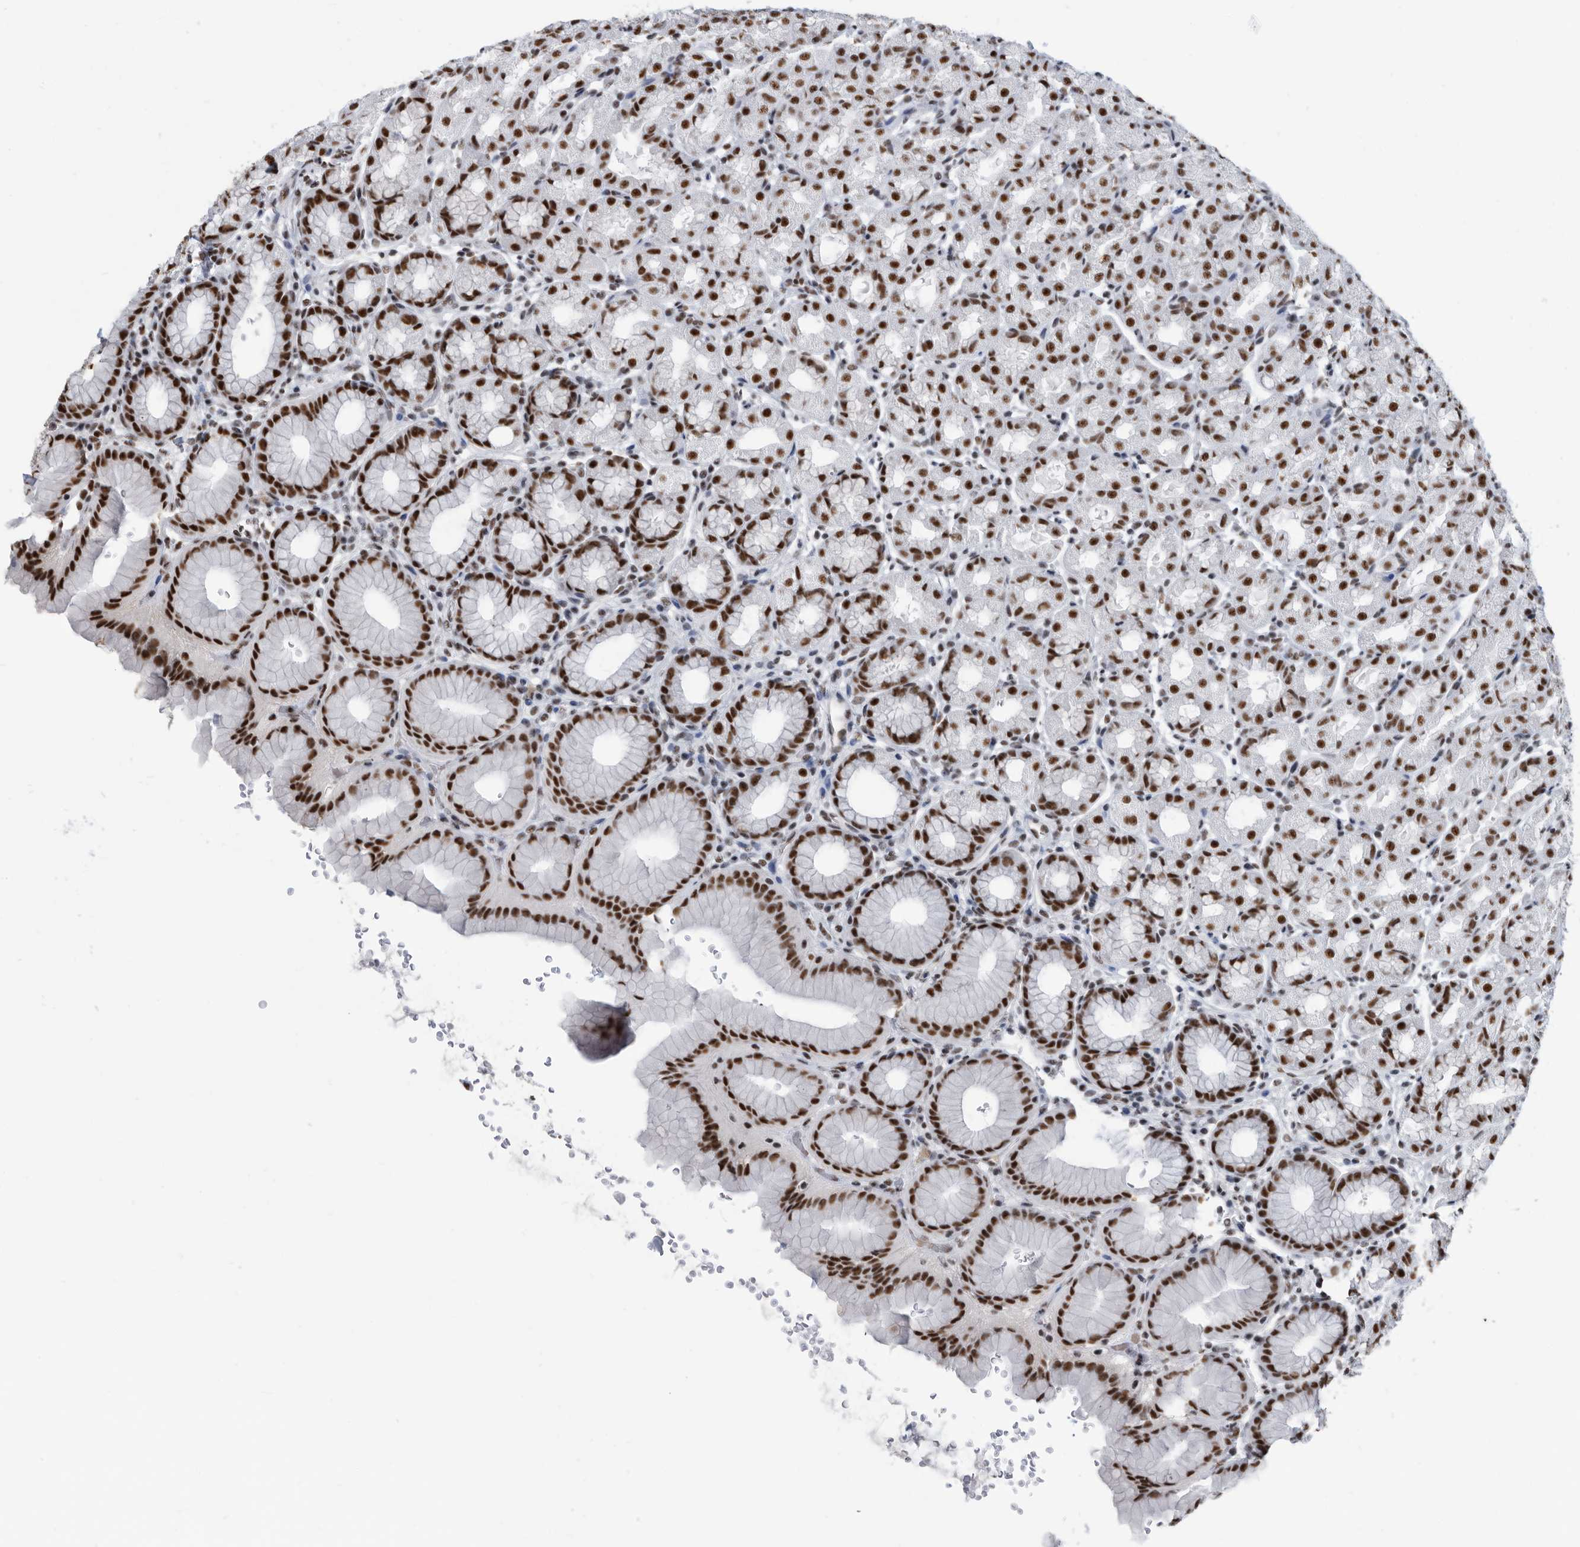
{"staining": {"intensity": "strong", "quantity": ">75%", "location": "nuclear"}, "tissue": "stomach", "cell_type": "Glandular cells", "image_type": "normal", "snomed": [{"axis": "morphology", "description": "Normal tissue, NOS"}, {"axis": "topography", "description": "Stomach"}], "caption": "This image displays immunohistochemistry (IHC) staining of benign human stomach, with high strong nuclear expression in about >75% of glandular cells.", "gene": "SF3A1", "patient": {"sex": "male", "age": 42}}